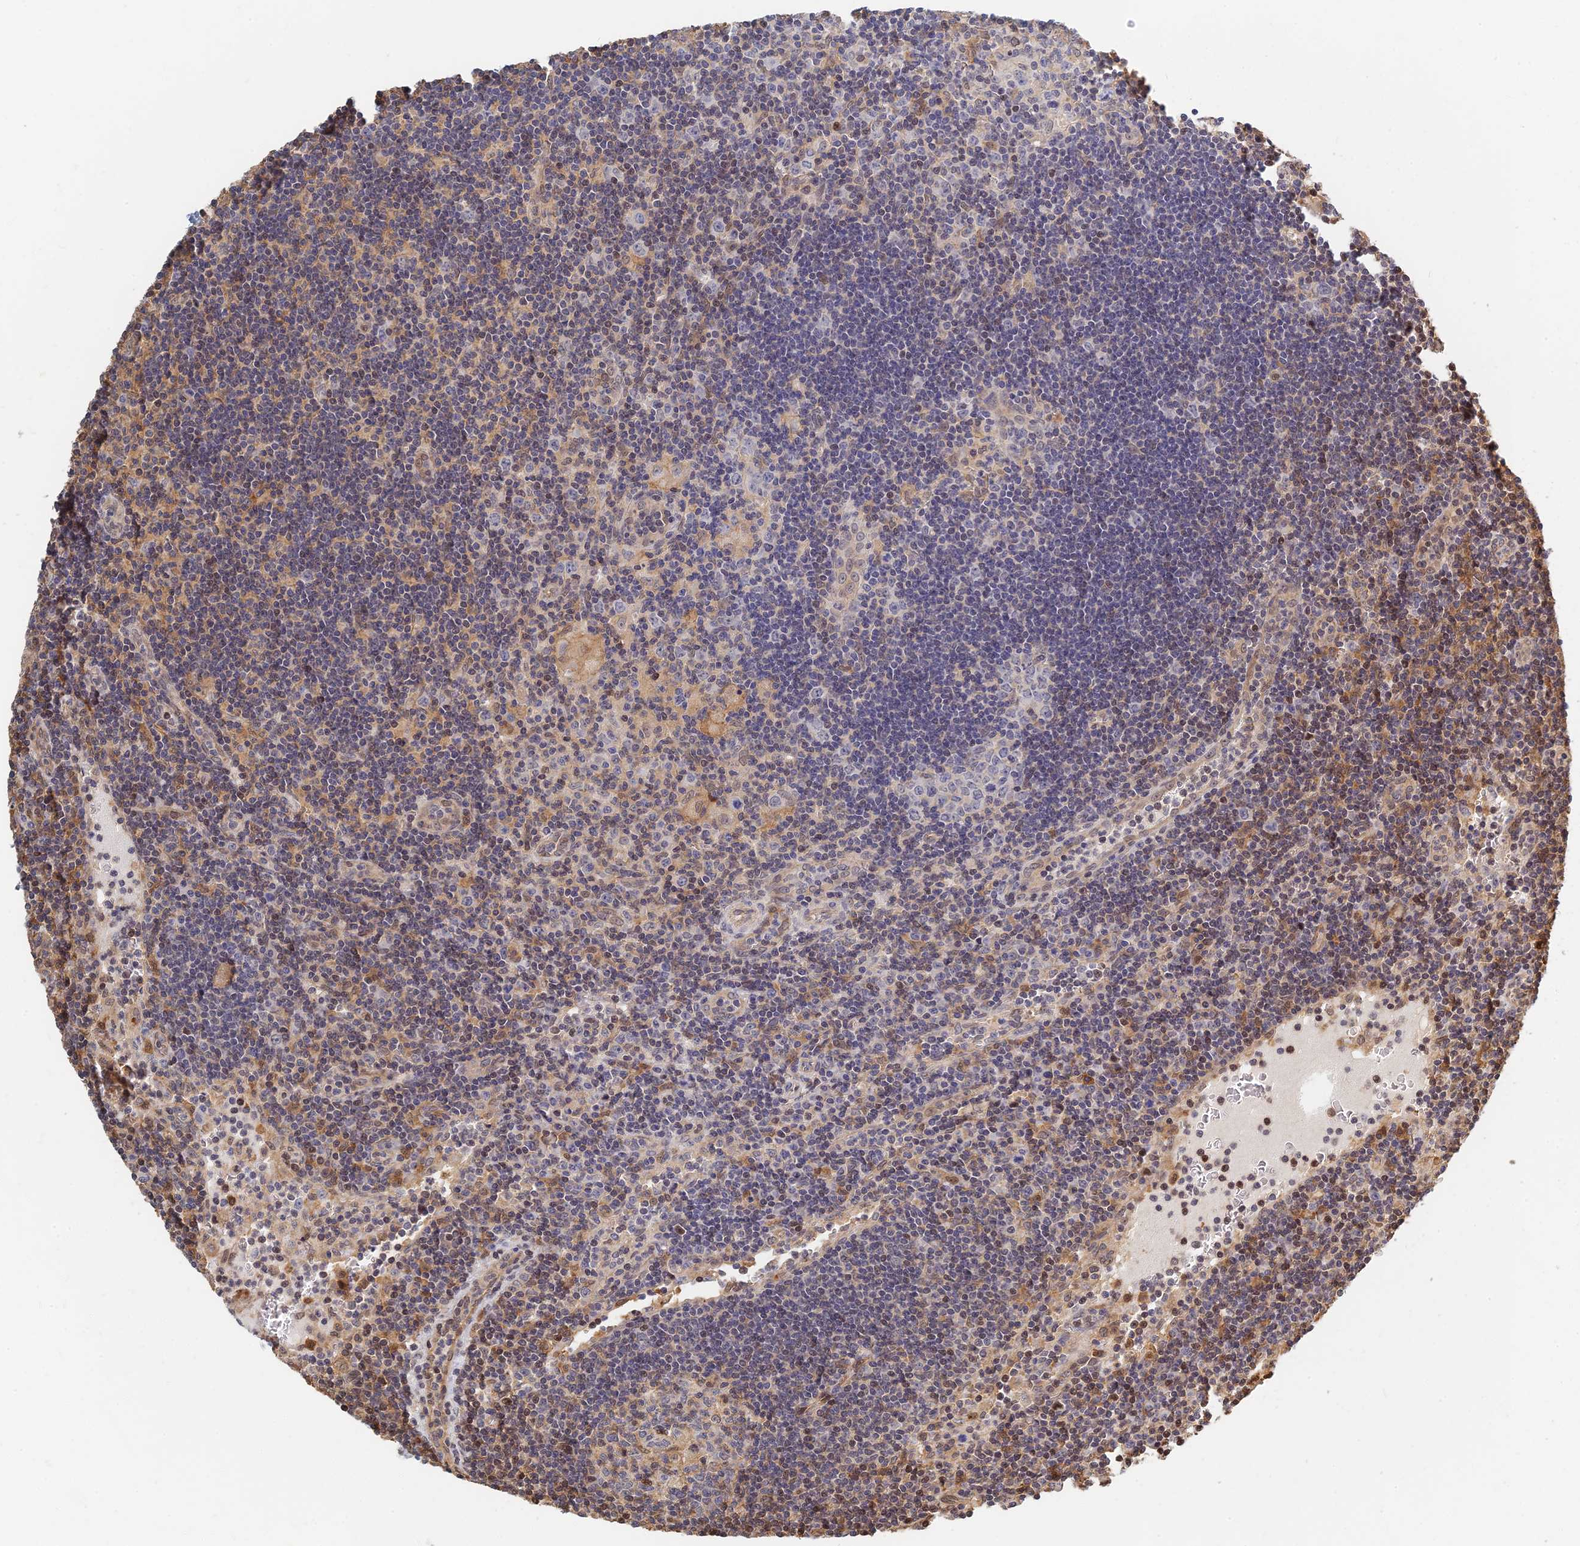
{"staining": {"intensity": "weak", "quantity": "<25%", "location": "cytoplasmic/membranous"}, "tissue": "lymph node", "cell_type": "Germinal center cells", "image_type": "normal", "snomed": [{"axis": "morphology", "description": "Normal tissue, NOS"}, {"axis": "topography", "description": "Lymph node"}], "caption": "Immunohistochemical staining of normal lymph node displays no significant positivity in germinal center cells. (Brightfield microscopy of DAB IHC at high magnification).", "gene": "LRRN3", "patient": {"sex": "female", "age": 32}}